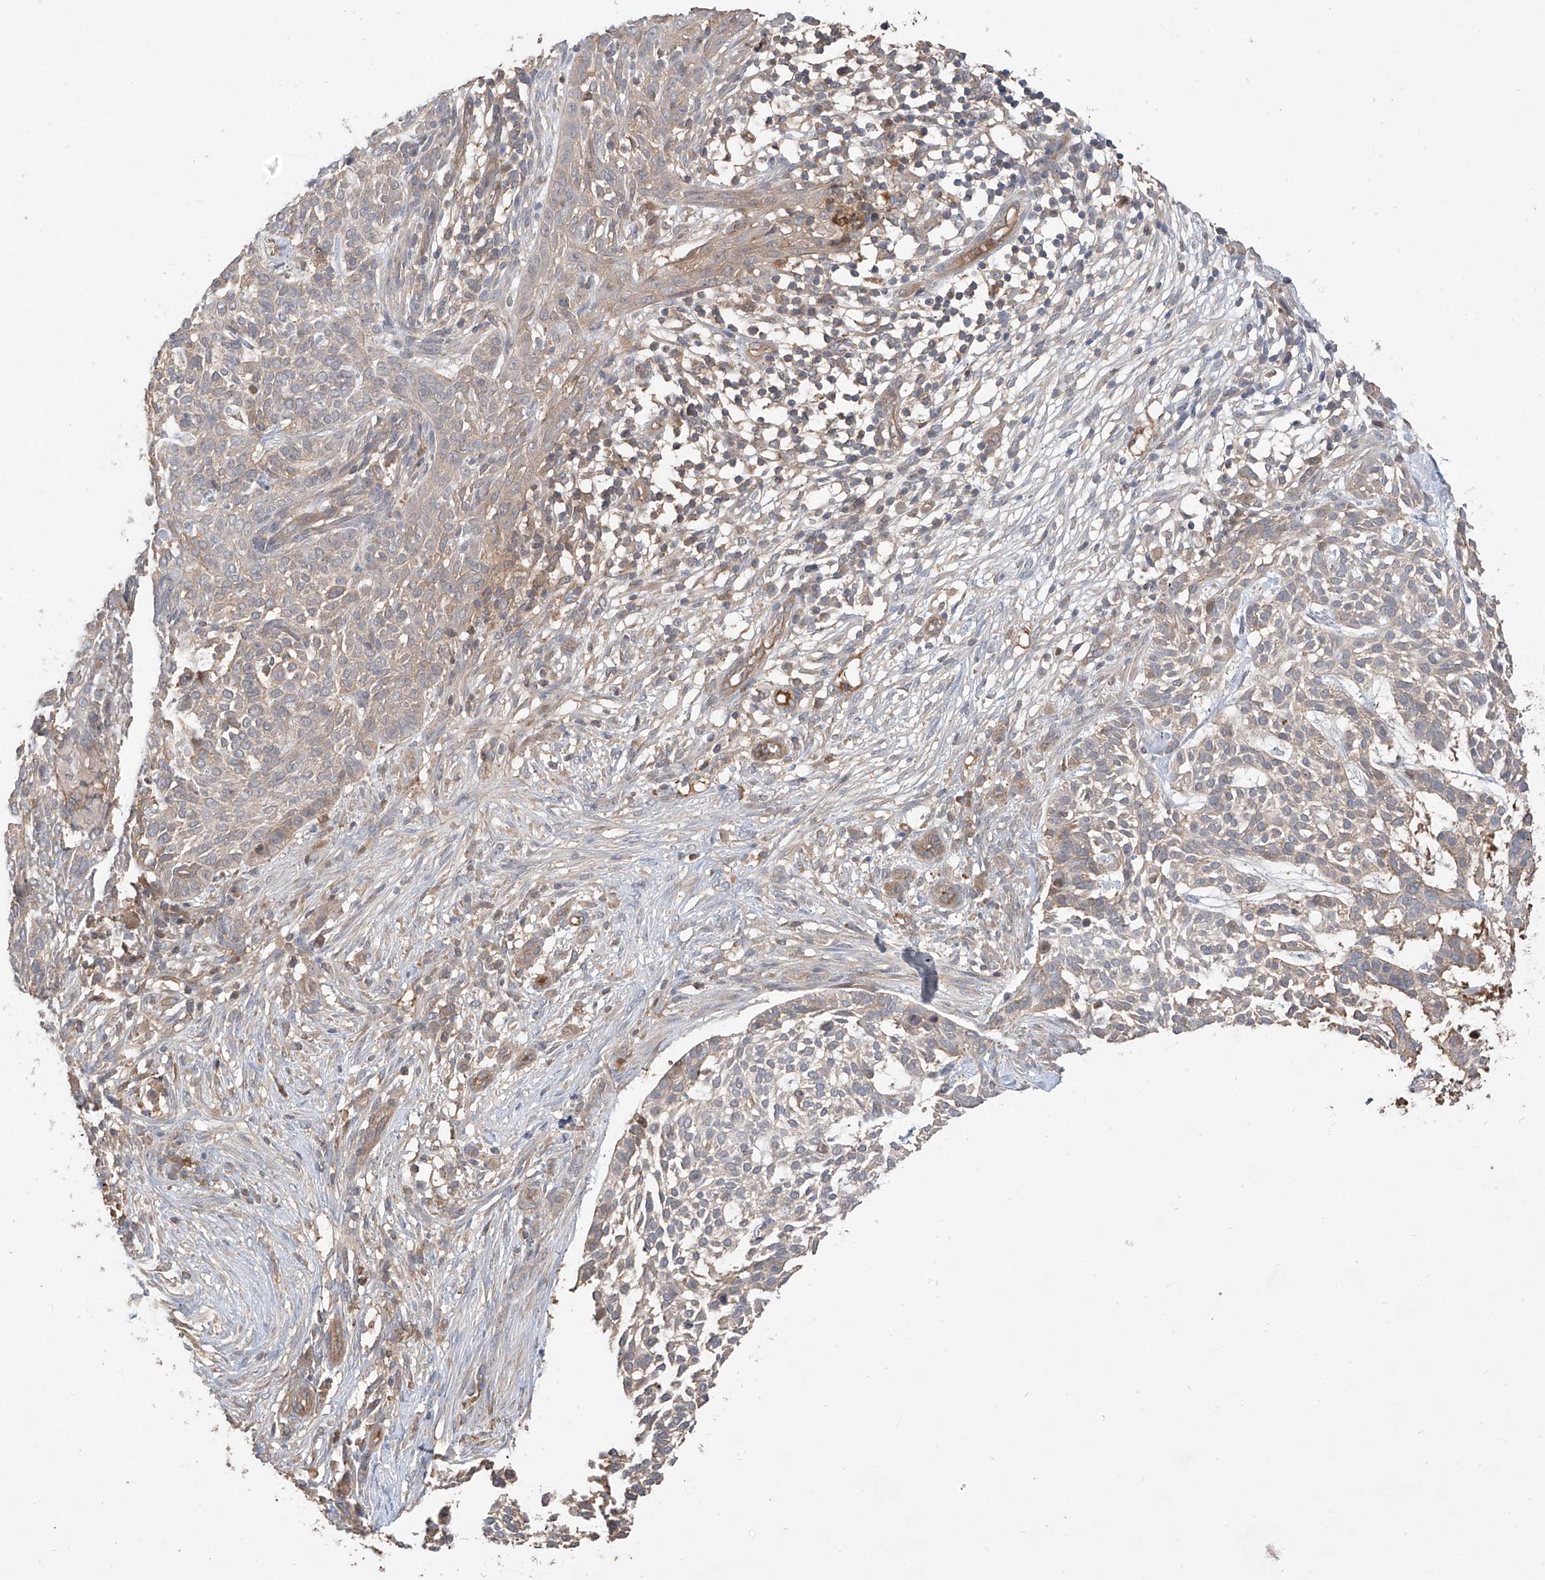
{"staining": {"intensity": "weak", "quantity": "<25%", "location": "cytoplasmic/membranous"}, "tissue": "skin cancer", "cell_type": "Tumor cells", "image_type": "cancer", "snomed": [{"axis": "morphology", "description": "Basal cell carcinoma"}, {"axis": "topography", "description": "Skin"}], "caption": "This image is of basal cell carcinoma (skin) stained with immunohistochemistry to label a protein in brown with the nuclei are counter-stained blue. There is no staining in tumor cells.", "gene": "CACNA2D4", "patient": {"sex": "female", "age": 64}}